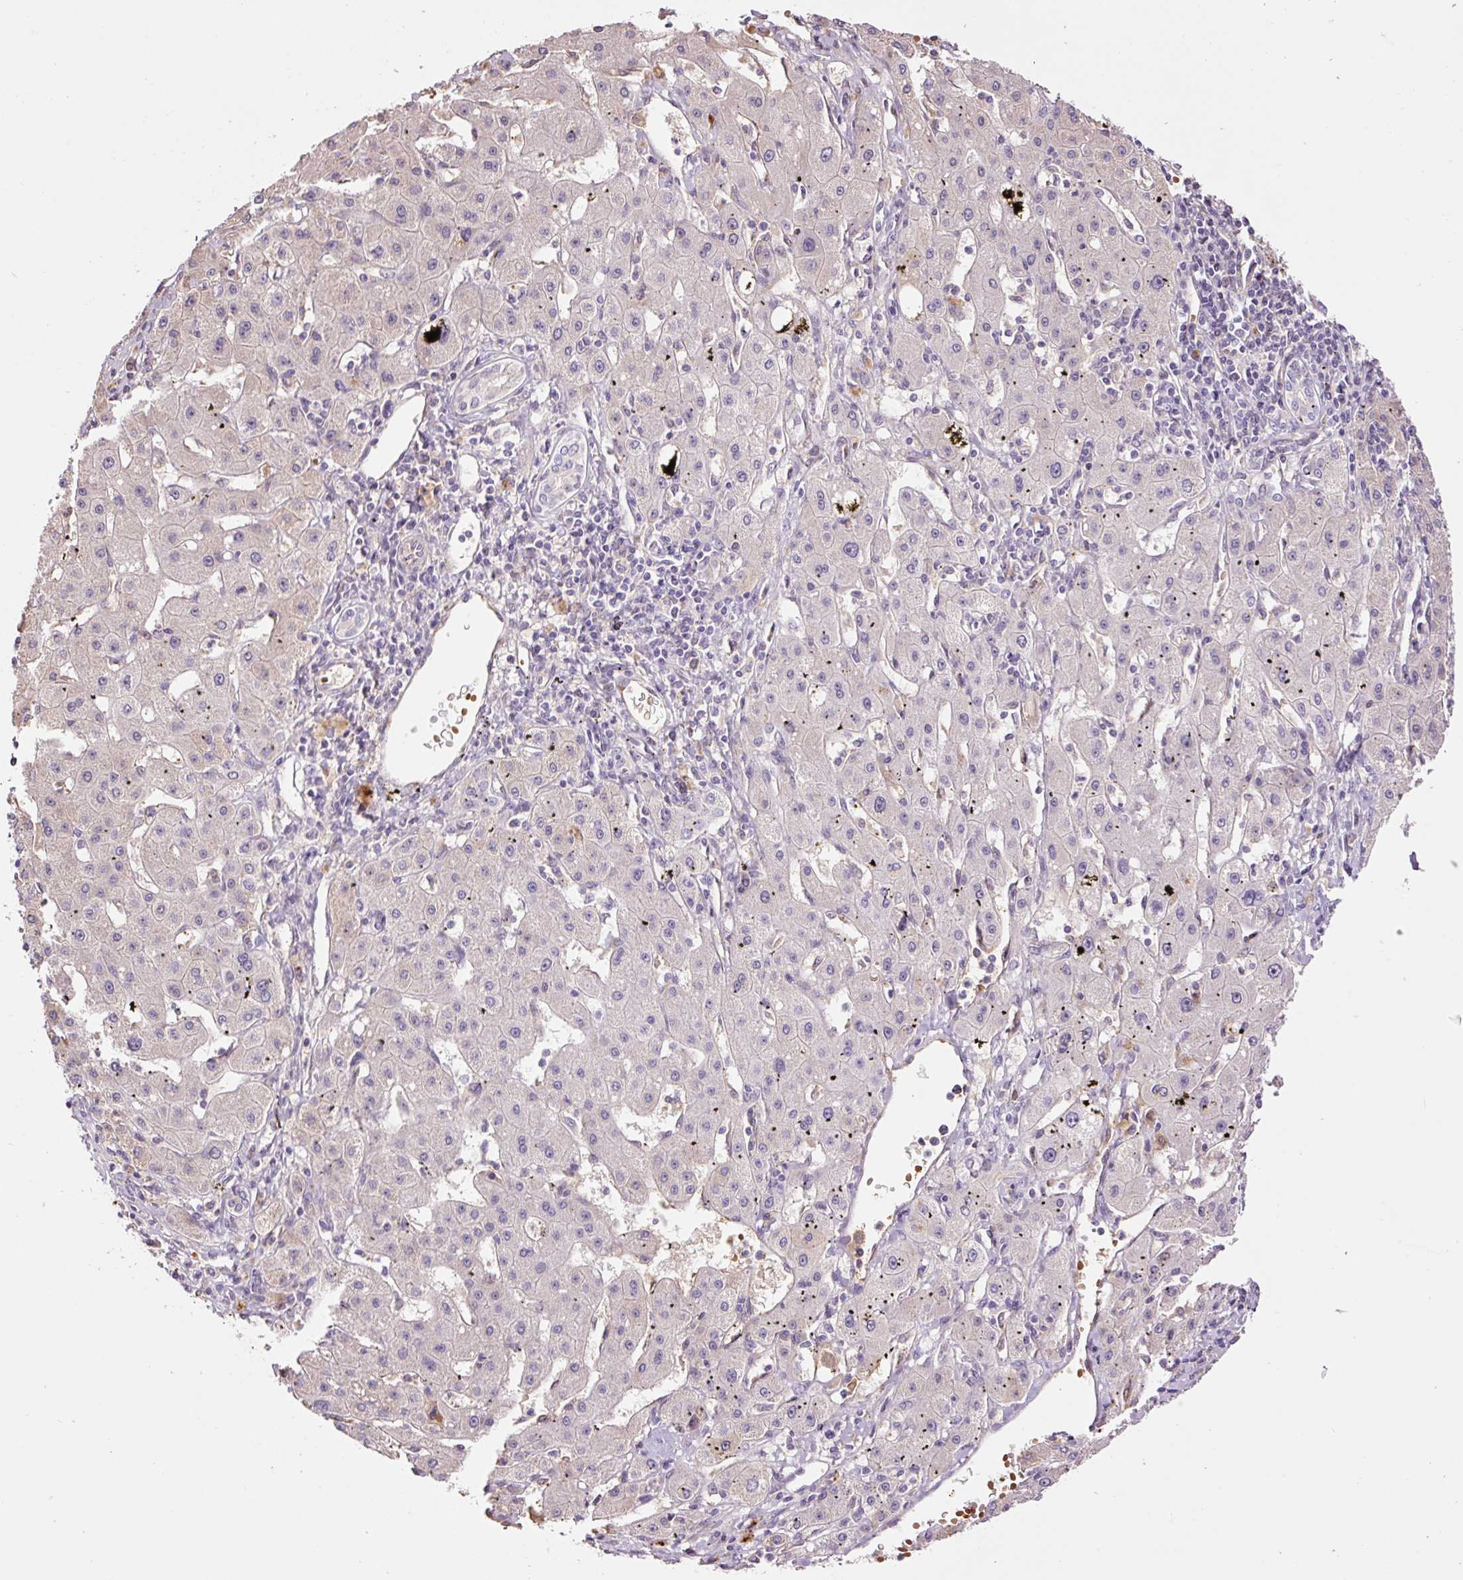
{"staining": {"intensity": "negative", "quantity": "none", "location": "none"}, "tissue": "liver cancer", "cell_type": "Tumor cells", "image_type": "cancer", "snomed": [{"axis": "morphology", "description": "Carcinoma, Hepatocellular, NOS"}, {"axis": "topography", "description": "Liver"}], "caption": "A histopathology image of human liver cancer is negative for staining in tumor cells.", "gene": "TMEM235", "patient": {"sex": "male", "age": 72}}